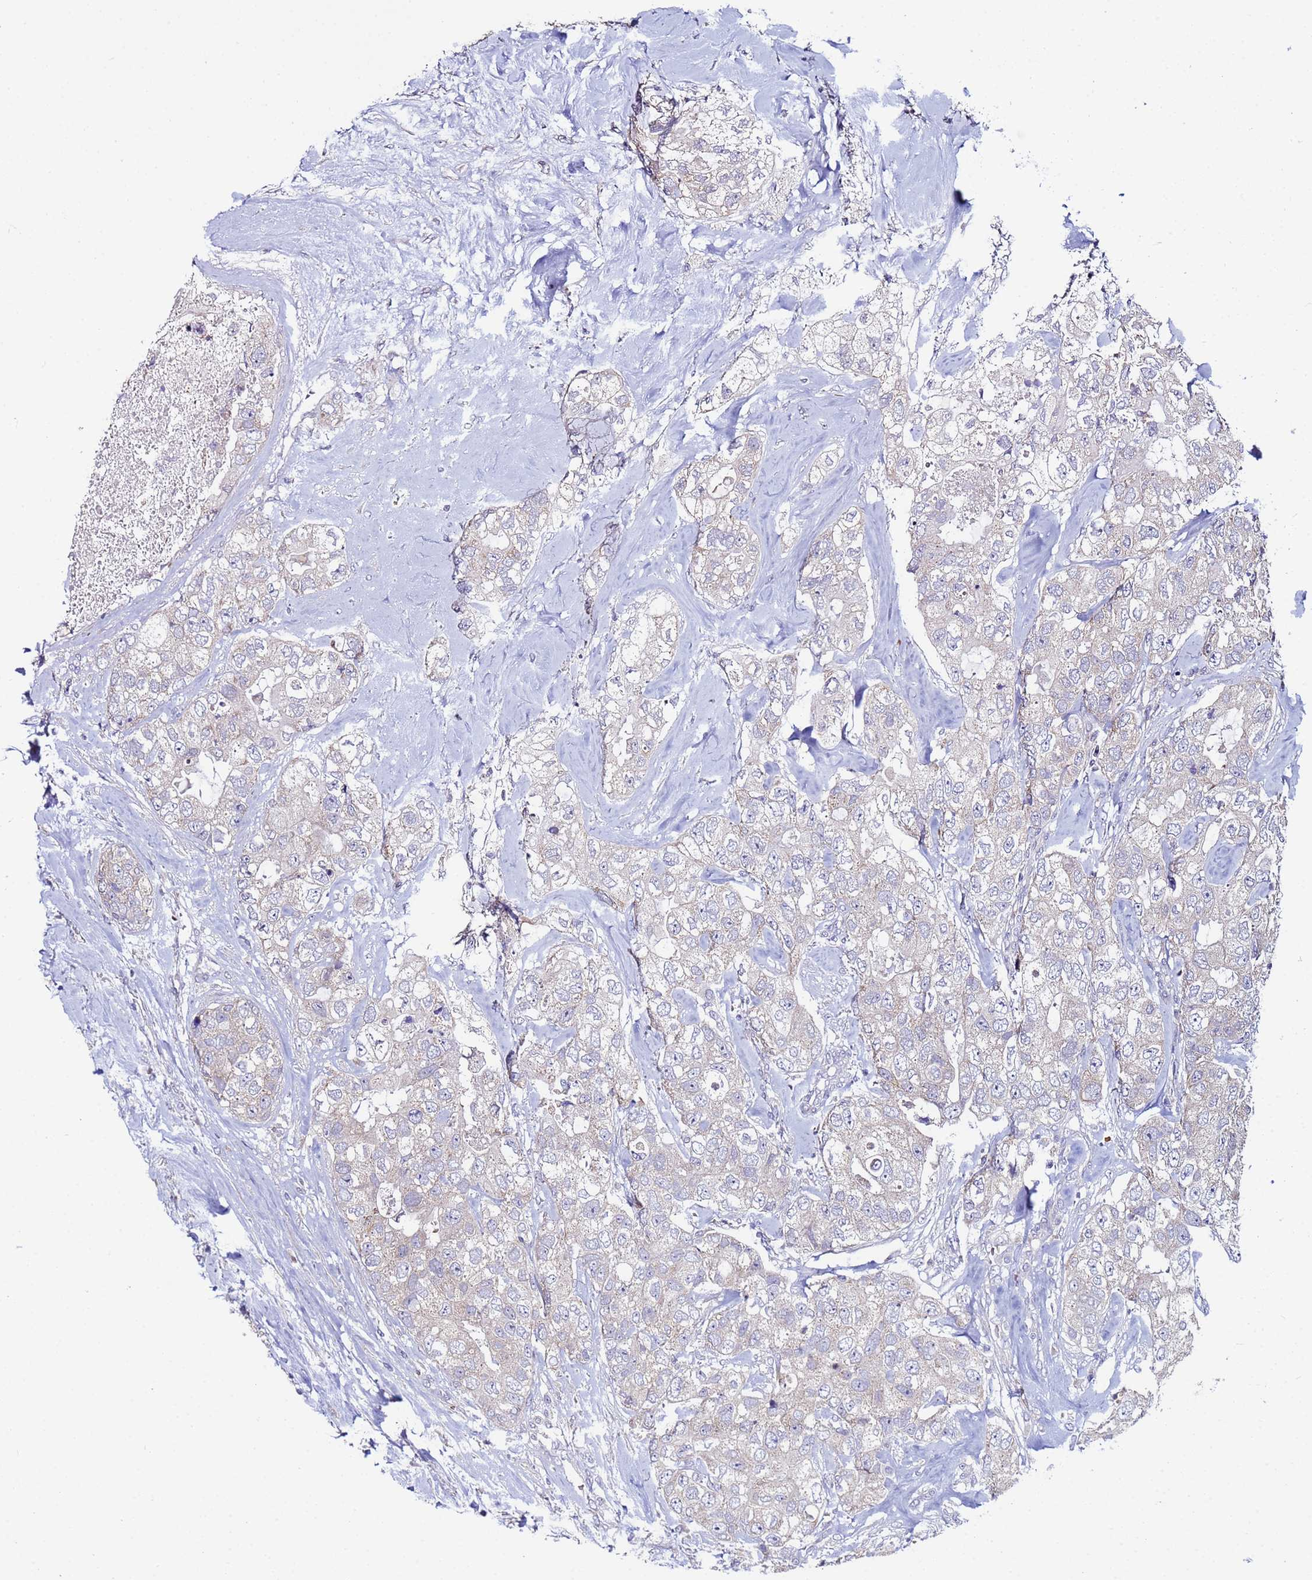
{"staining": {"intensity": "negative", "quantity": "none", "location": "none"}, "tissue": "breast cancer", "cell_type": "Tumor cells", "image_type": "cancer", "snomed": [{"axis": "morphology", "description": "Duct carcinoma"}, {"axis": "topography", "description": "Breast"}], "caption": "Tumor cells show no significant positivity in breast intraductal carcinoma.", "gene": "CLHC1", "patient": {"sex": "female", "age": 62}}